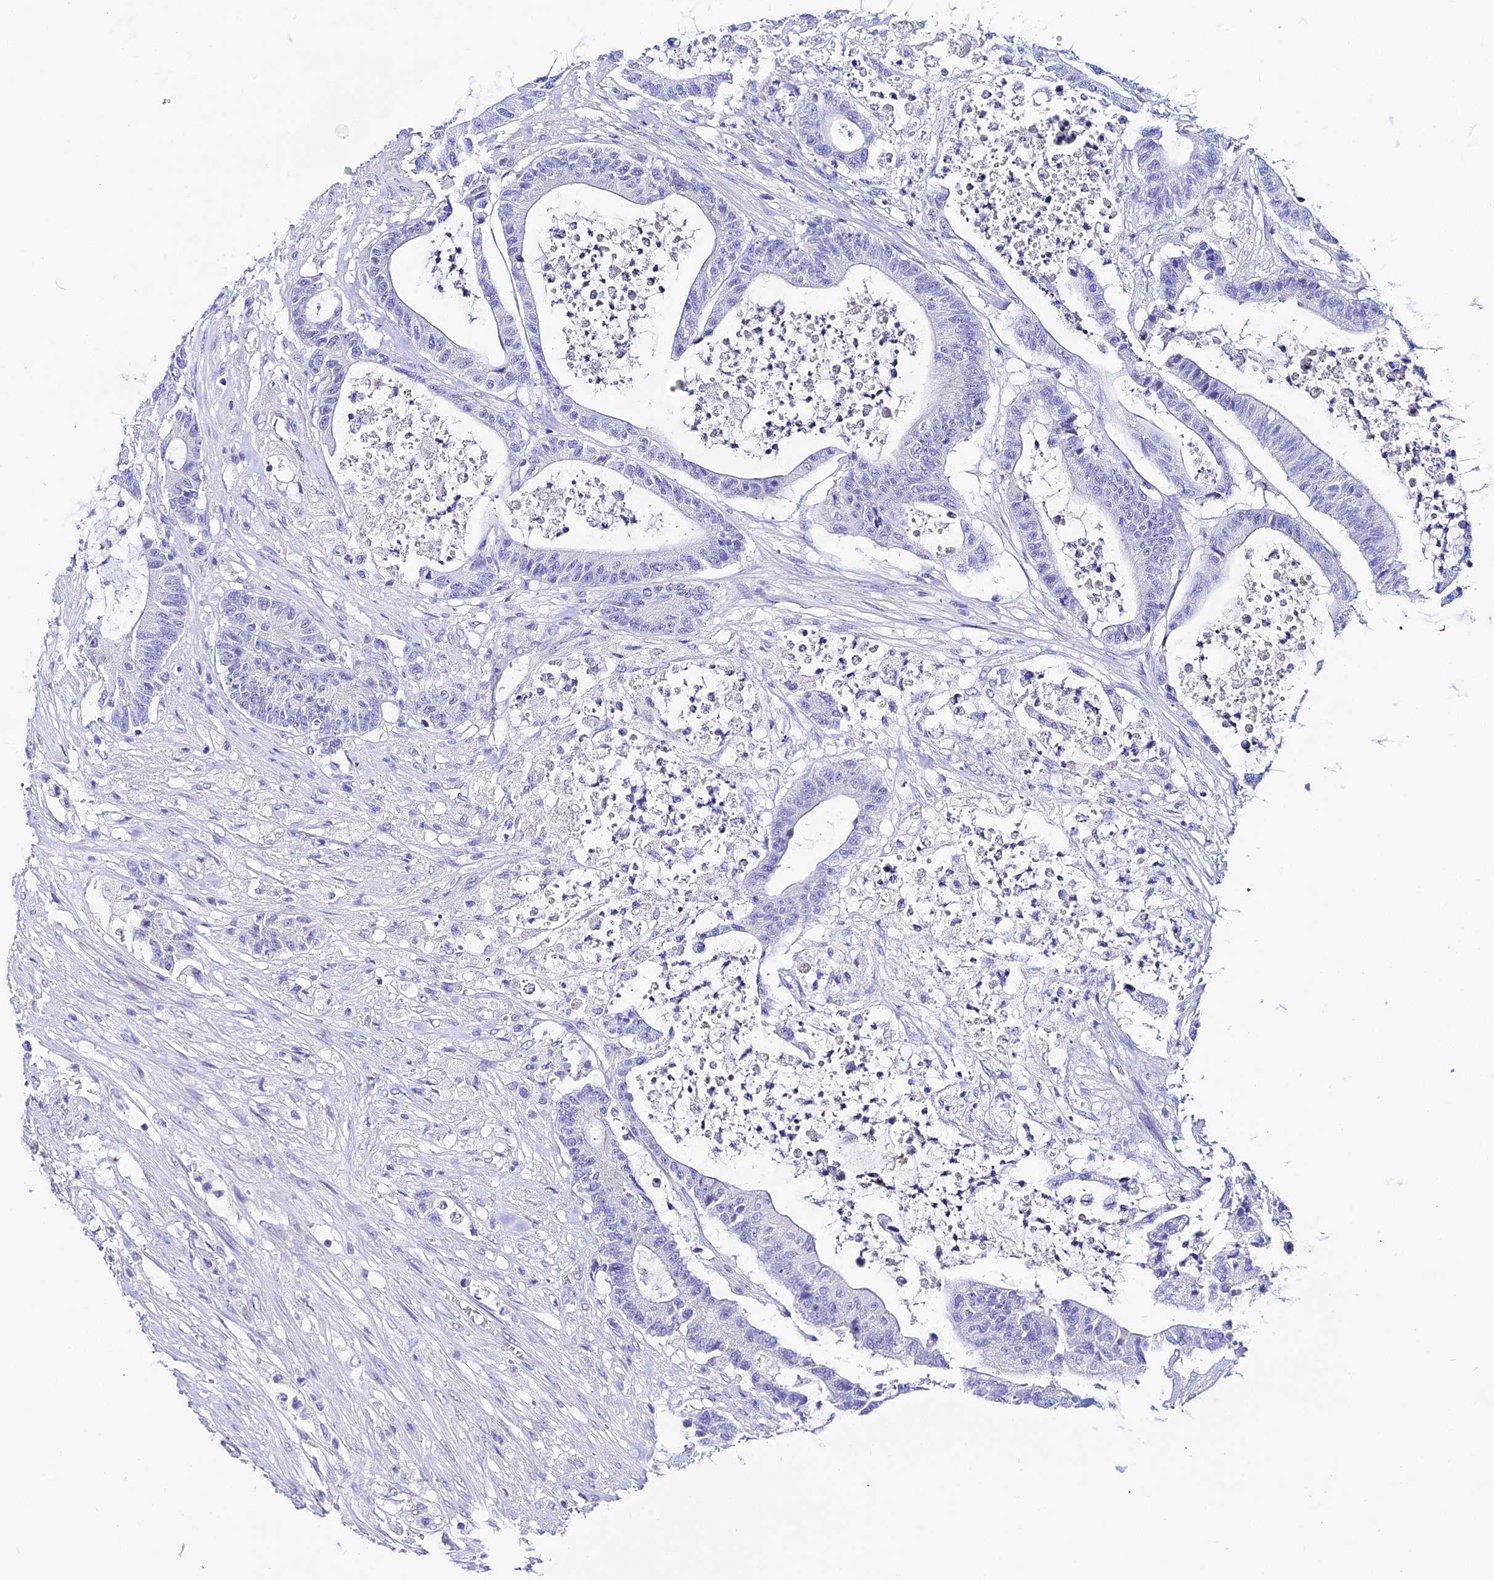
{"staining": {"intensity": "negative", "quantity": "none", "location": "none"}, "tissue": "colorectal cancer", "cell_type": "Tumor cells", "image_type": "cancer", "snomed": [{"axis": "morphology", "description": "Adenocarcinoma, NOS"}, {"axis": "topography", "description": "Colon"}], "caption": "Immunohistochemistry photomicrograph of neoplastic tissue: human colorectal cancer (adenocarcinoma) stained with DAB (3,3'-diaminobenzidine) reveals no significant protein positivity in tumor cells.", "gene": "DEFB106A", "patient": {"sex": "female", "age": 84}}